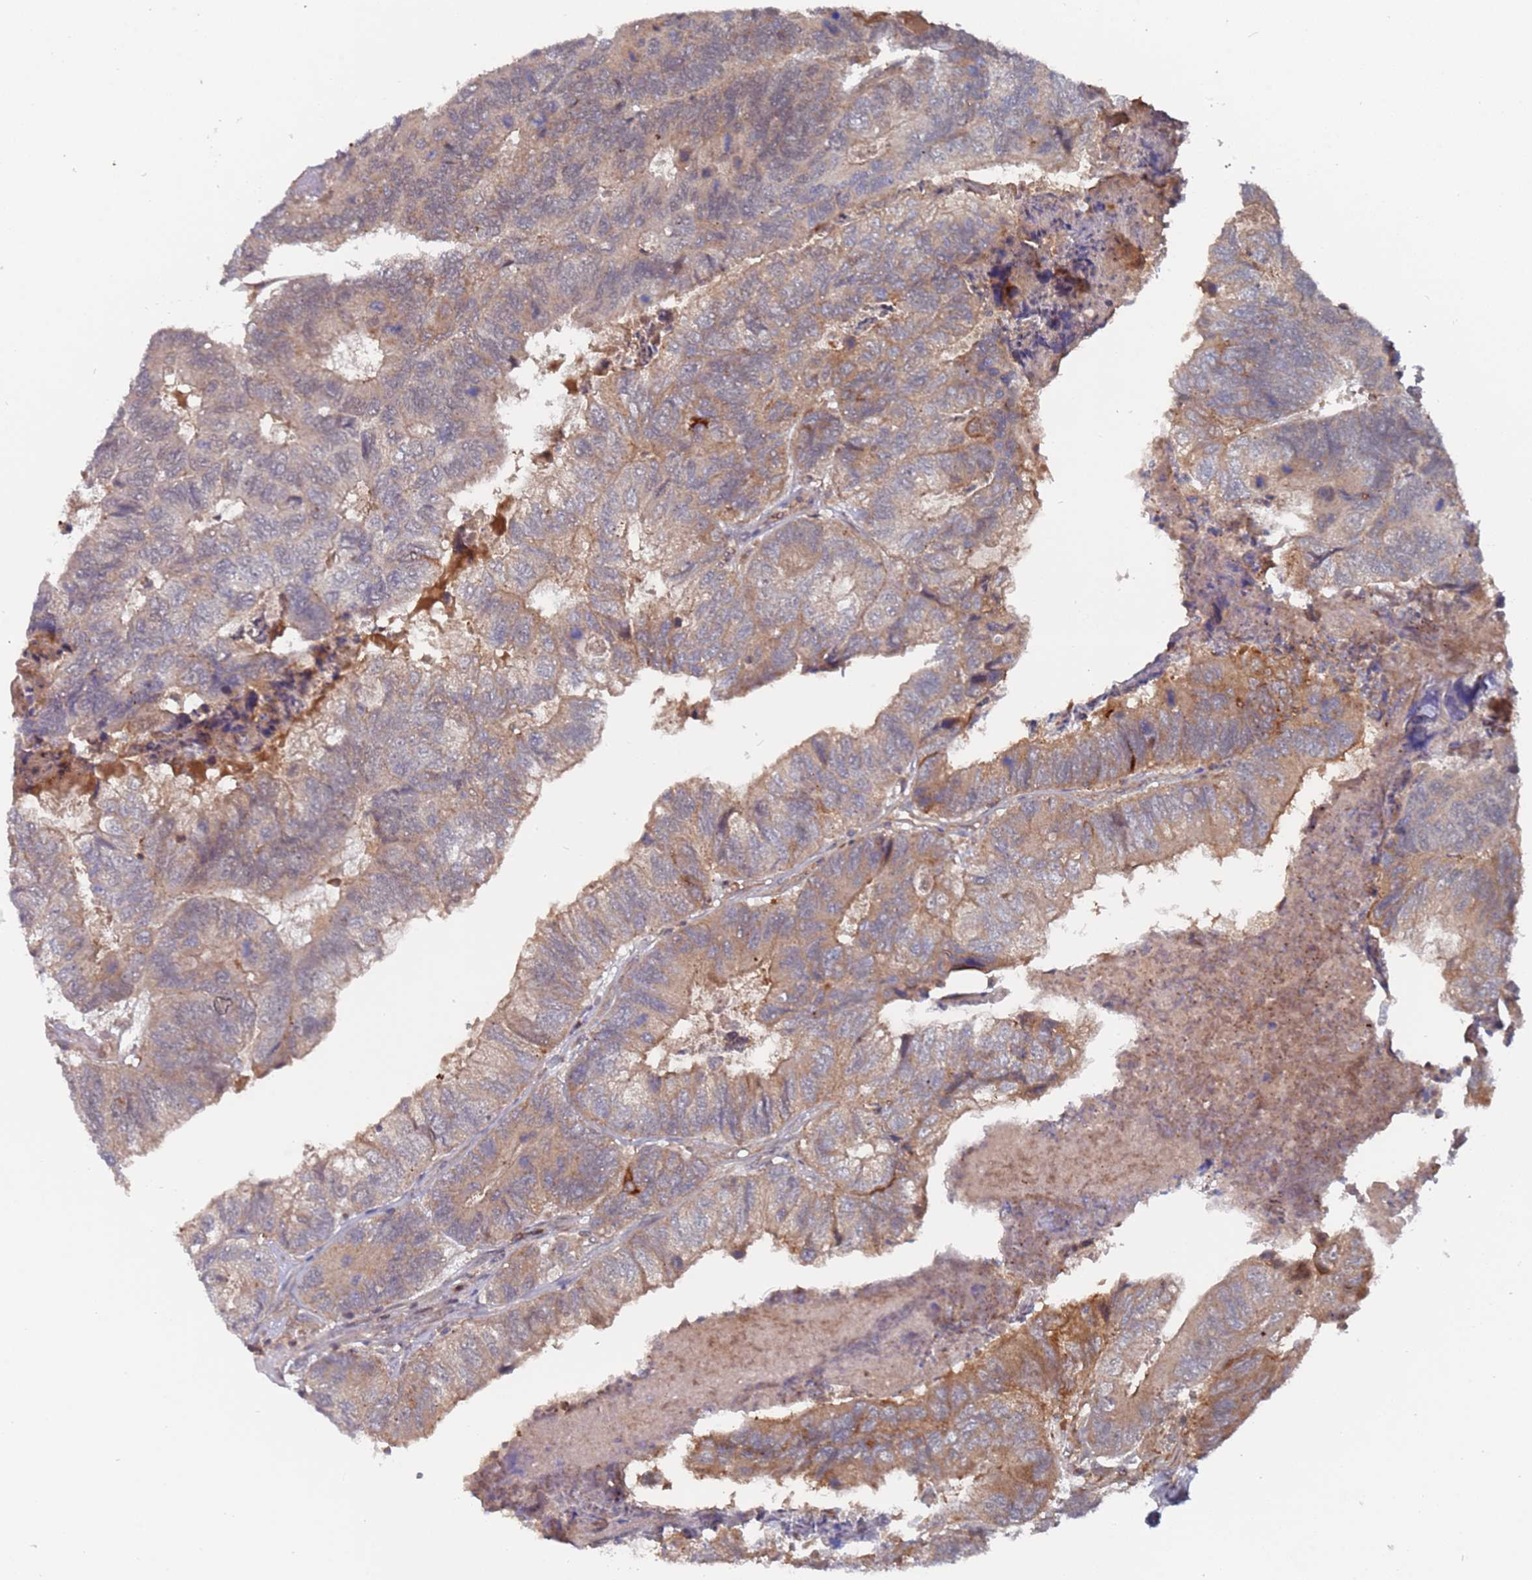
{"staining": {"intensity": "moderate", "quantity": "25%-75%", "location": "cytoplasmic/membranous"}, "tissue": "colorectal cancer", "cell_type": "Tumor cells", "image_type": "cancer", "snomed": [{"axis": "morphology", "description": "Adenocarcinoma, NOS"}, {"axis": "topography", "description": "Colon"}], "caption": "Colorectal cancer stained for a protein reveals moderate cytoplasmic/membranous positivity in tumor cells. The staining was performed using DAB (3,3'-diaminobenzidine) to visualize the protein expression in brown, while the nuclei were stained in blue with hematoxylin (Magnification: 20x).", "gene": "DDX60", "patient": {"sex": "female", "age": 67}}